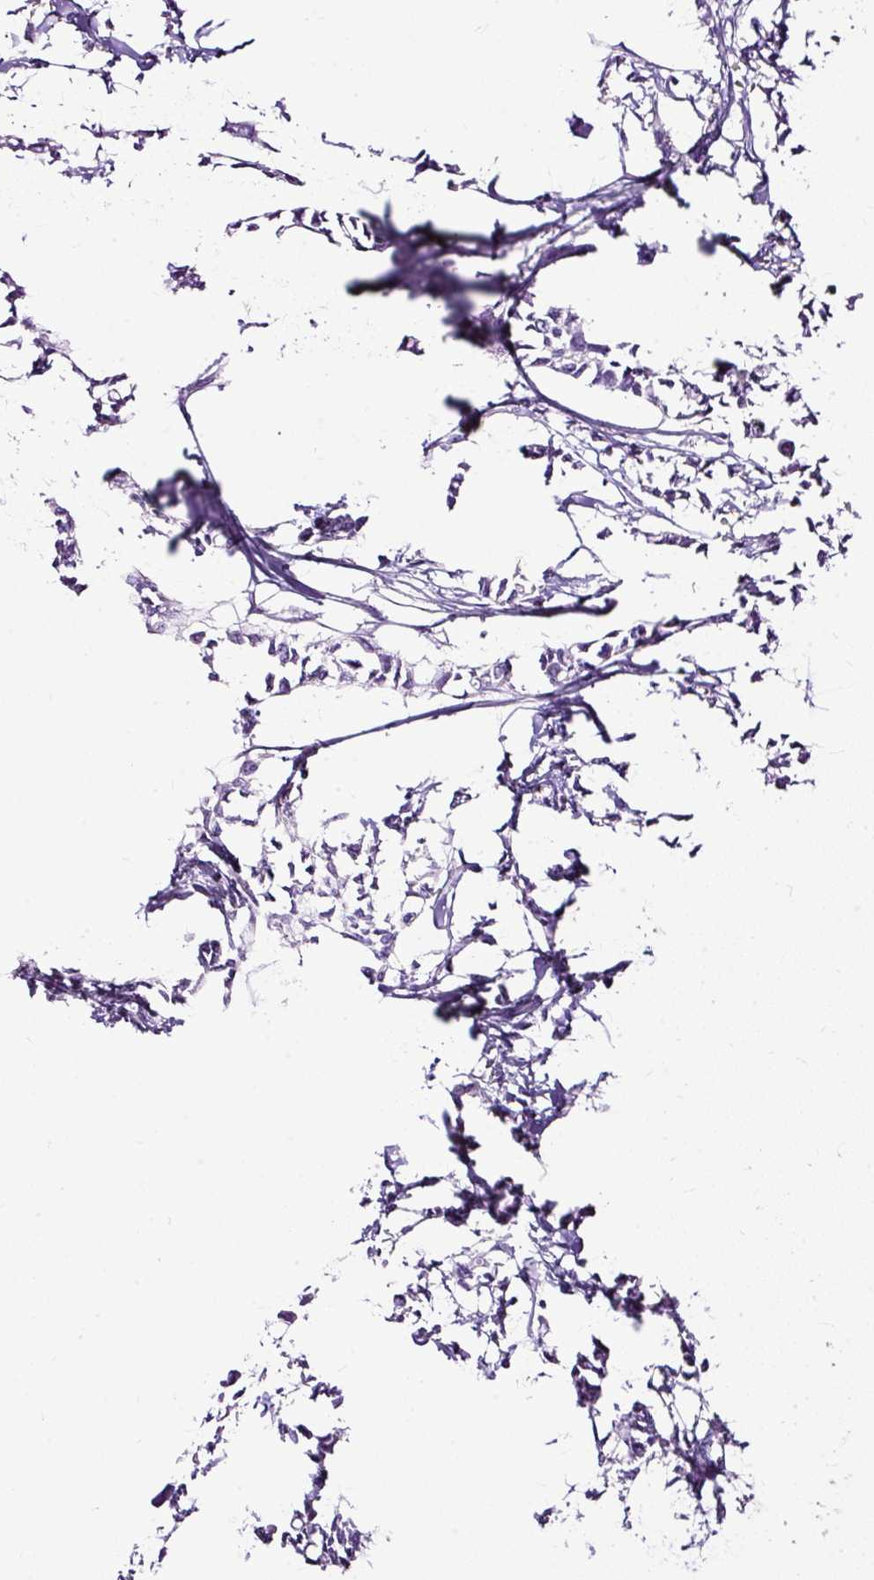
{"staining": {"intensity": "negative", "quantity": "none", "location": "none"}, "tissue": "breast cancer", "cell_type": "Tumor cells", "image_type": "cancer", "snomed": [{"axis": "morphology", "description": "Duct carcinoma"}, {"axis": "topography", "description": "Breast"}], "caption": "This is a photomicrograph of IHC staining of intraductal carcinoma (breast), which shows no staining in tumor cells.", "gene": "SLC8A2", "patient": {"sex": "female", "age": 41}}